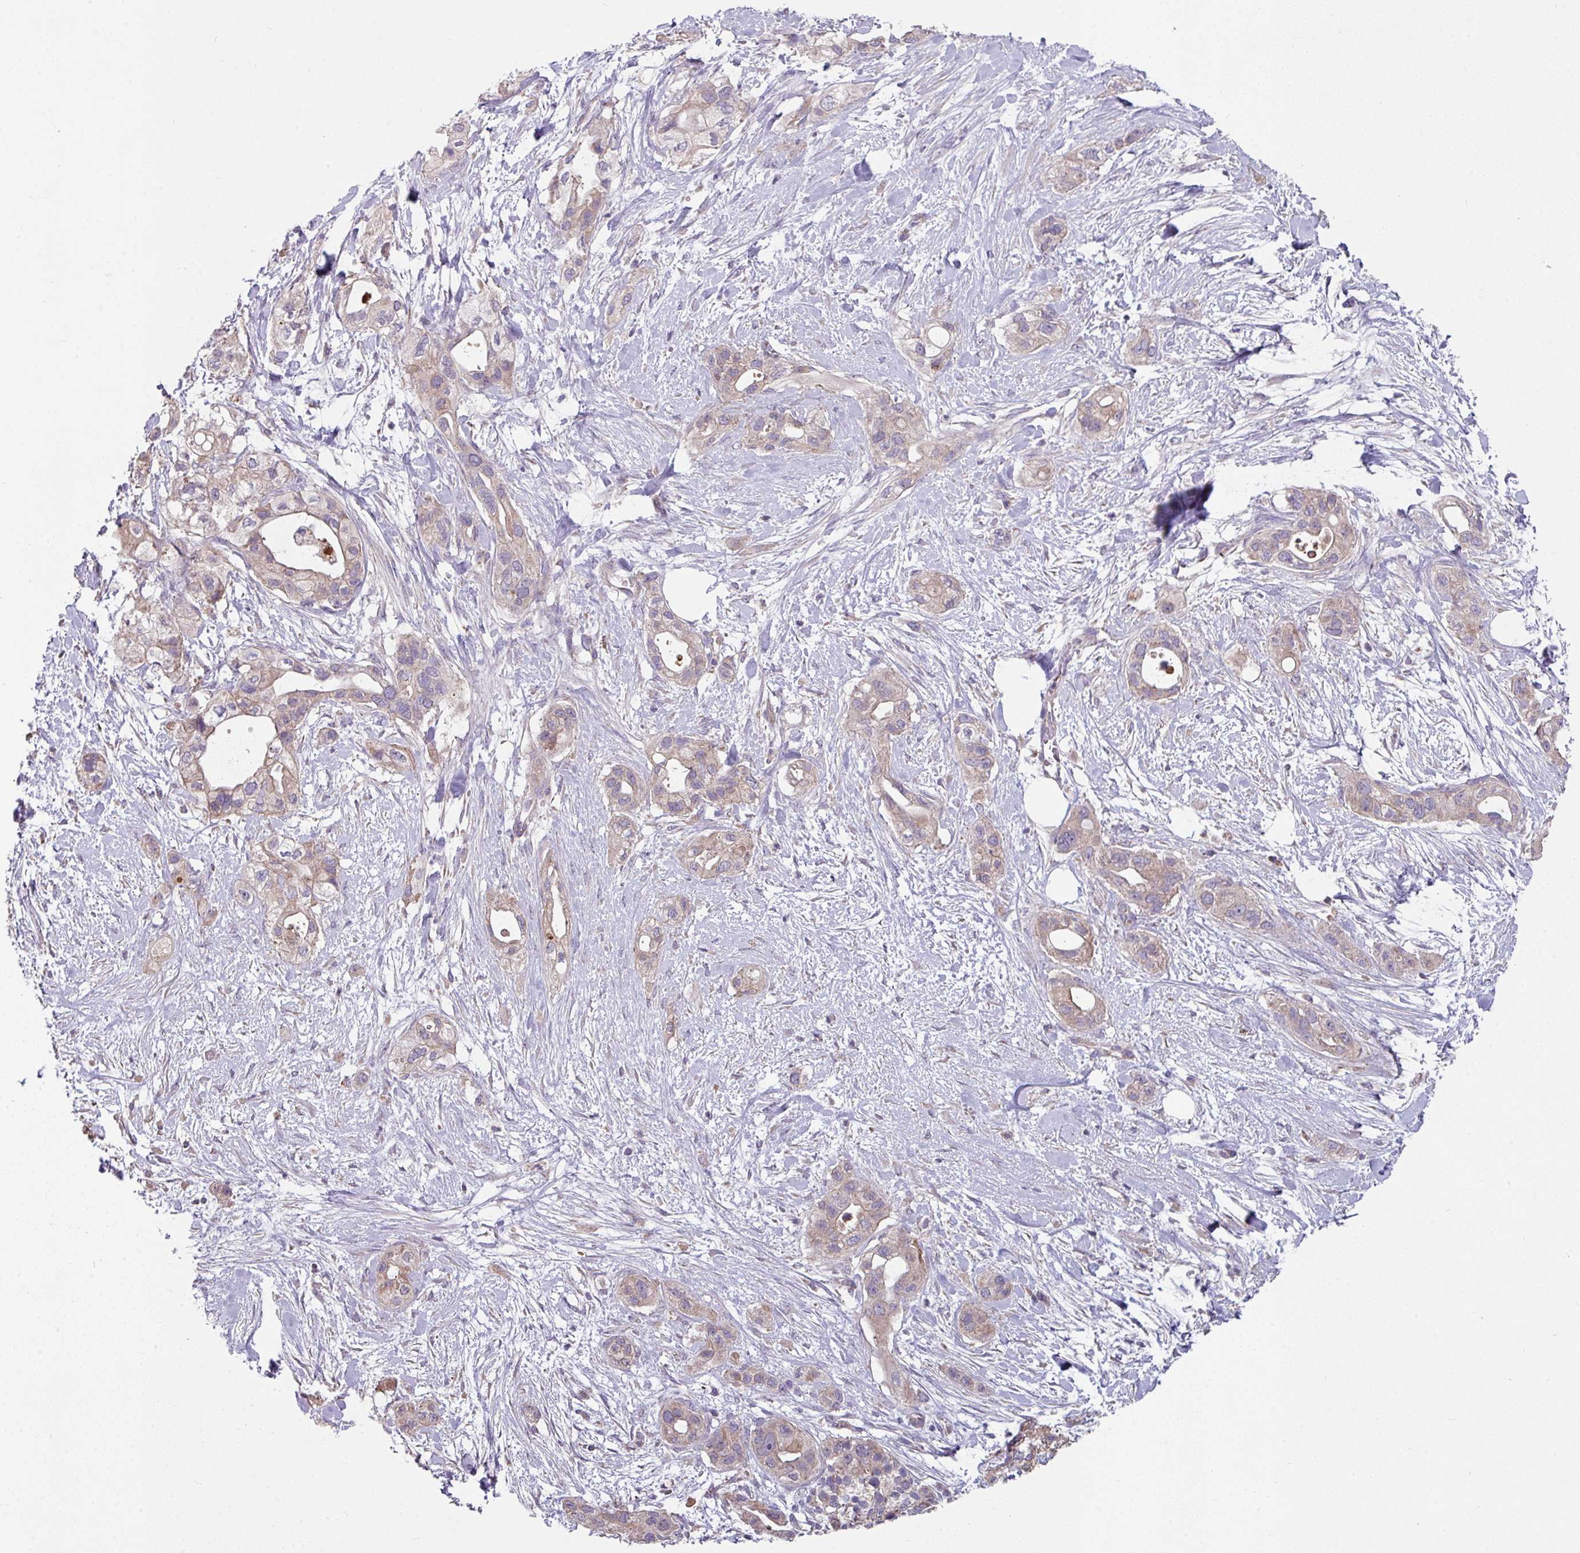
{"staining": {"intensity": "weak", "quantity": "25%-75%", "location": "cytoplasmic/membranous"}, "tissue": "pancreatic cancer", "cell_type": "Tumor cells", "image_type": "cancer", "snomed": [{"axis": "morphology", "description": "Adenocarcinoma, NOS"}, {"axis": "topography", "description": "Pancreas"}], "caption": "Immunohistochemical staining of adenocarcinoma (pancreatic) displays weak cytoplasmic/membranous protein expression in about 25%-75% of tumor cells. The staining is performed using DAB (3,3'-diaminobenzidine) brown chromogen to label protein expression. The nuclei are counter-stained blue using hematoxylin.", "gene": "LRRC9", "patient": {"sex": "male", "age": 44}}